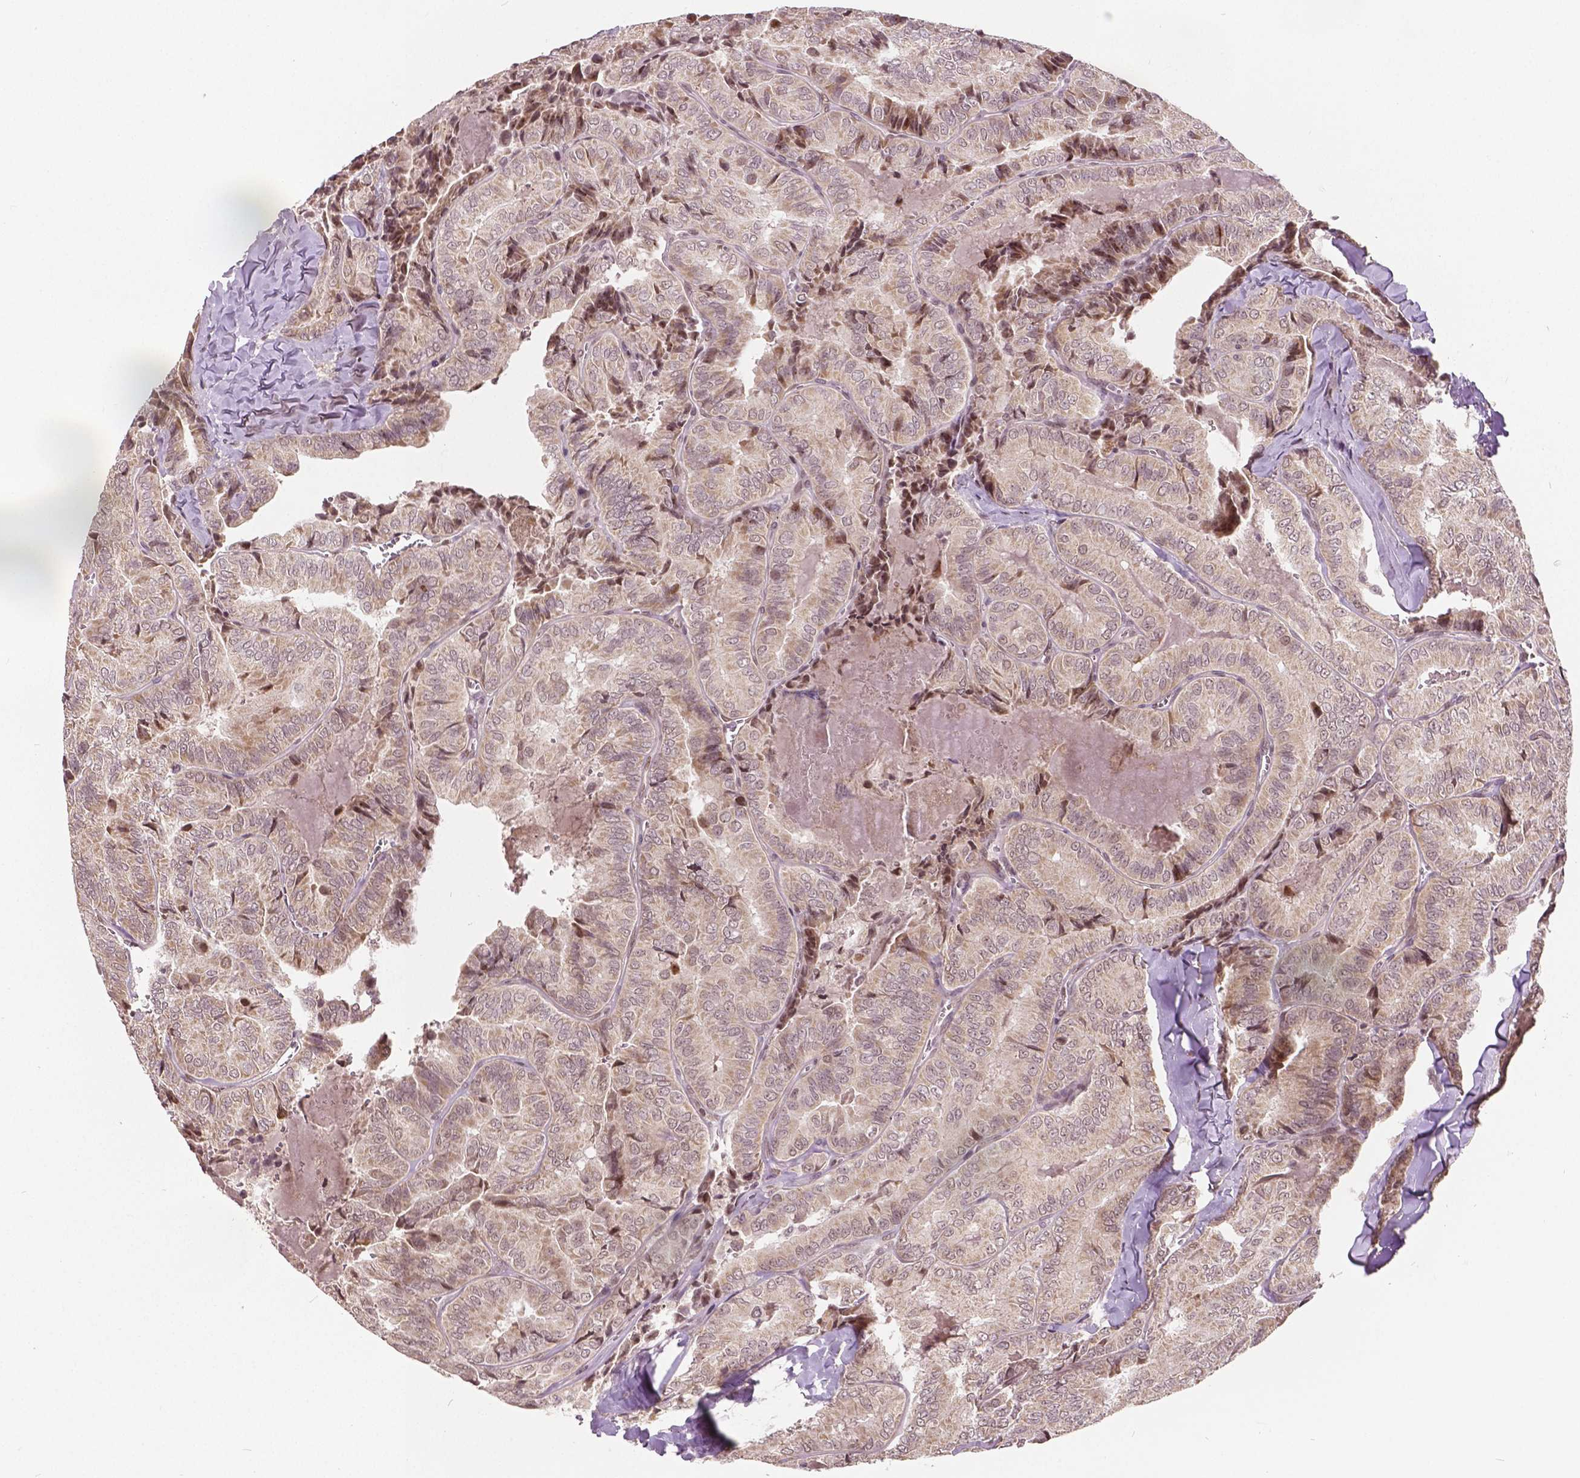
{"staining": {"intensity": "negative", "quantity": "none", "location": "none"}, "tissue": "thyroid cancer", "cell_type": "Tumor cells", "image_type": "cancer", "snomed": [{"axis": "morphology", "description": "Papillary adenocarcinoma, NOS"}, {"axis": "topography", "description": "Thyroid gland"}], "caption": "Thyroid cancer was stained to show a protein in brown. There is no significant positivity in tumor cells.", "gene": "HMBOX1", "patient": {"sex": "female", "age": 75}}